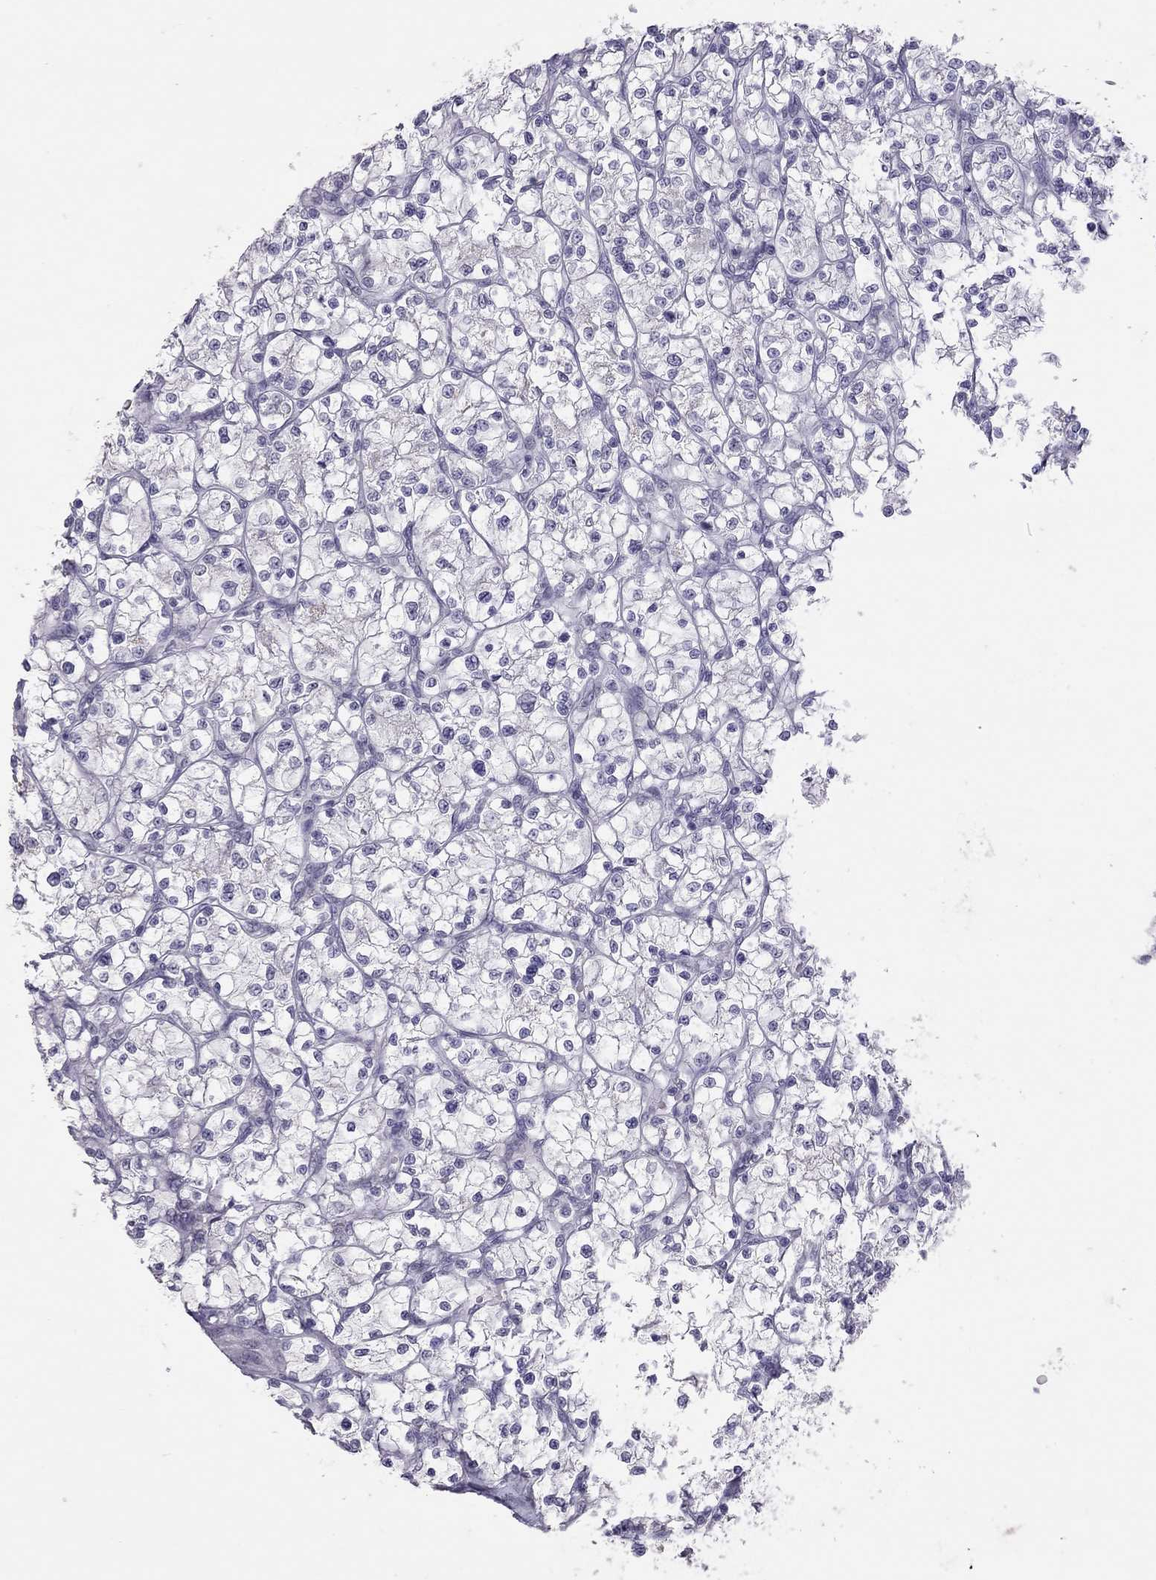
{"staining": {"intensity": "negative", "quantity": "none", "location": "none"}, "tissue": "renal cancer", "cell_type": "Tumor cells", "image_type": "cancer", "snomed": [{"axis": "morphology", "description": "Adenocarcinoma, NOS"}, {"axis": "topography", "description": "Kidney"}], "caption": "The micrograph shows no staining of tumor cells in renal cancer.", "gene": "MUC16", "patient": {"sex": "female", "age": 64}}